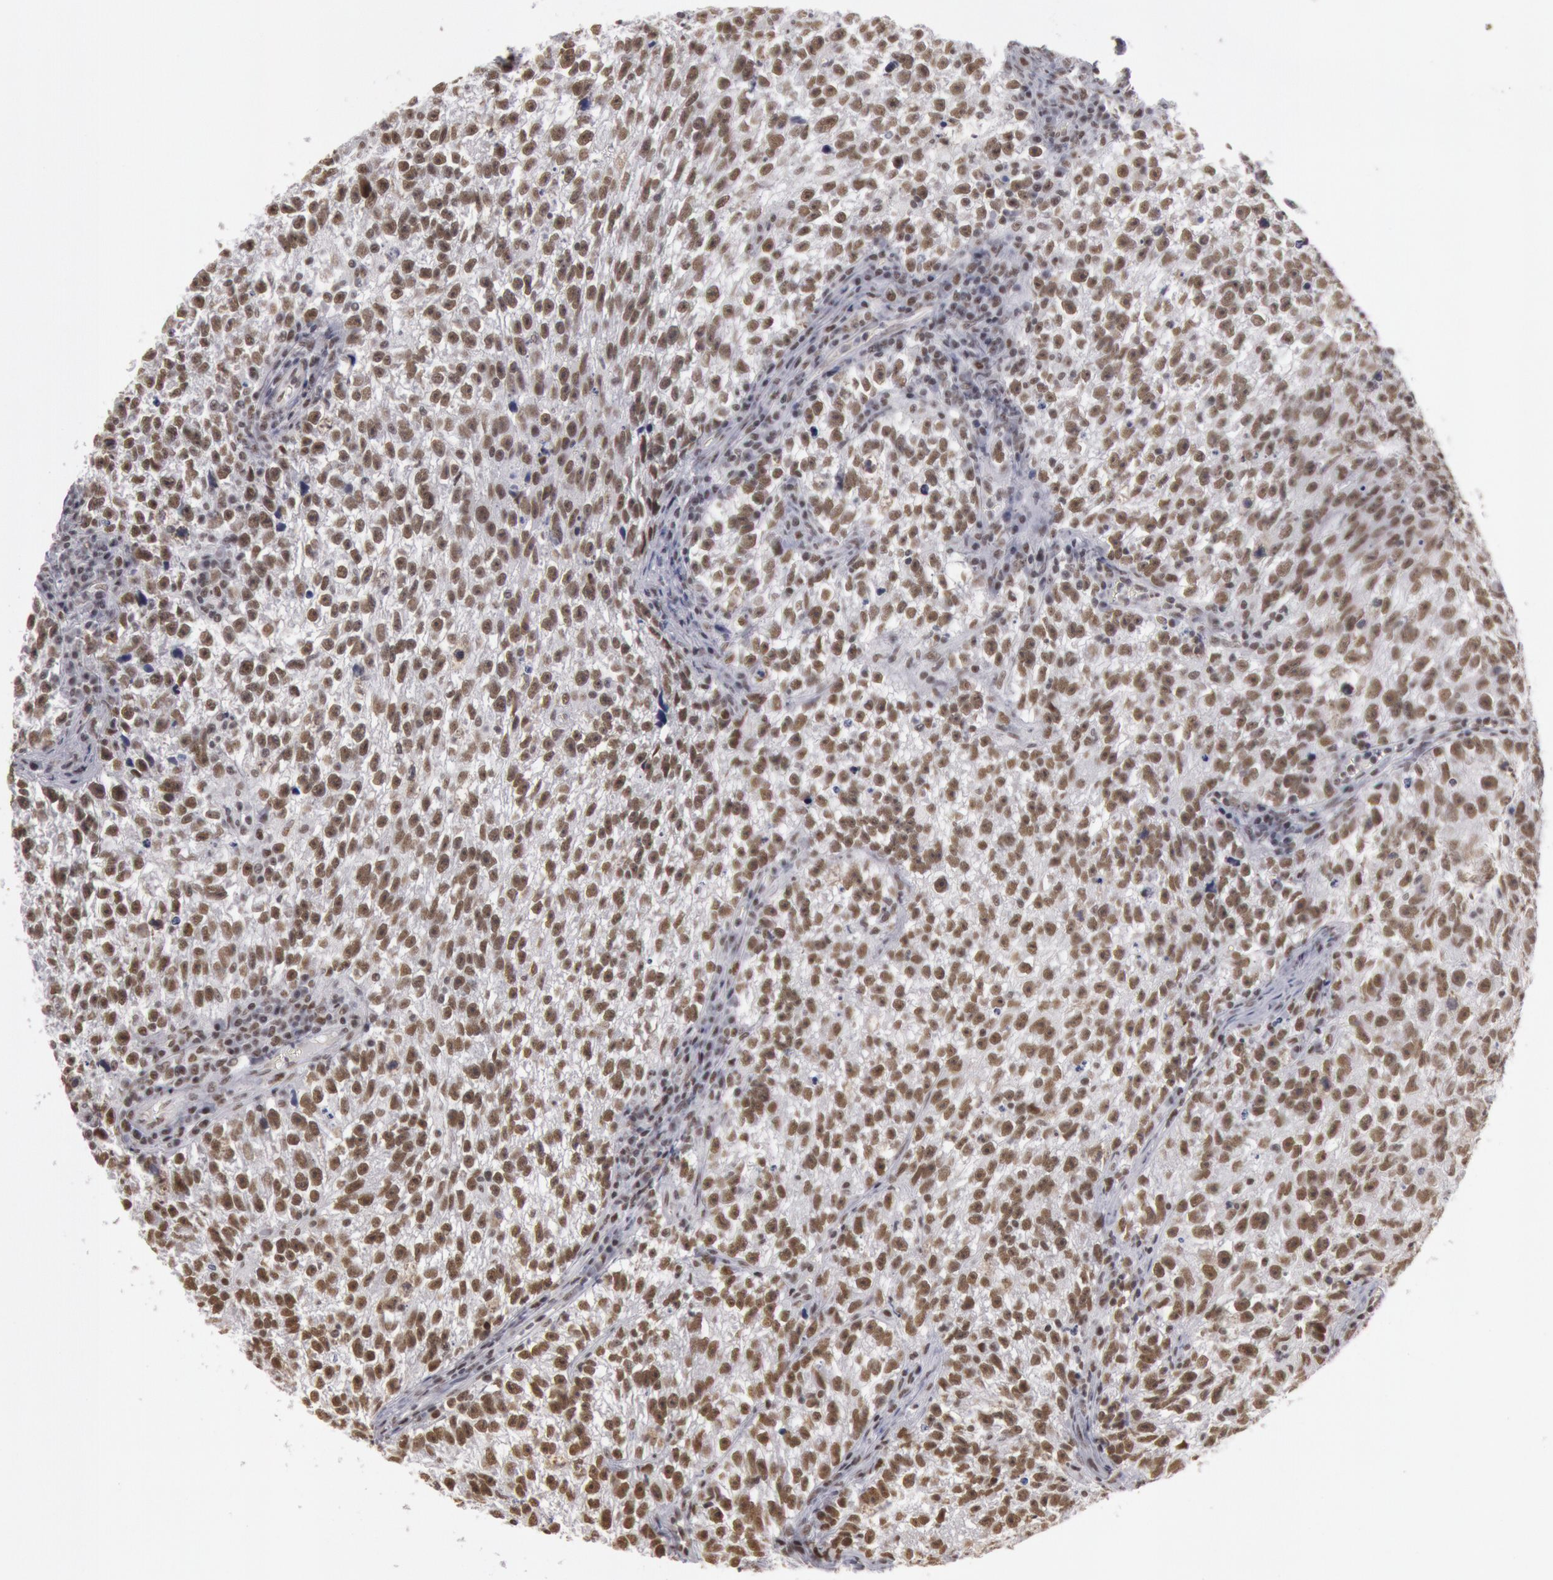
{"staining": {"intensity": "strong", "quantity": ">75%", "location": "nuclear"}, "tissue": "testis cancer", "cell_type": "Tumor cells", "image_type": "cancer", "snomed": [{"axis": "morphology", "description": "Seminoma, NOS"}, {"axis": "topography", "description": "Testis"}], "caption": "Immunohistochemistry (IHC) (DAB (3,3'-diaminobenzidine)) staining of human testis seminoma shows strong nuclear protein expression in about >75% of tumor cells.", "gene": "ESS2", "patient": {"sex": "male", "age": 38}}